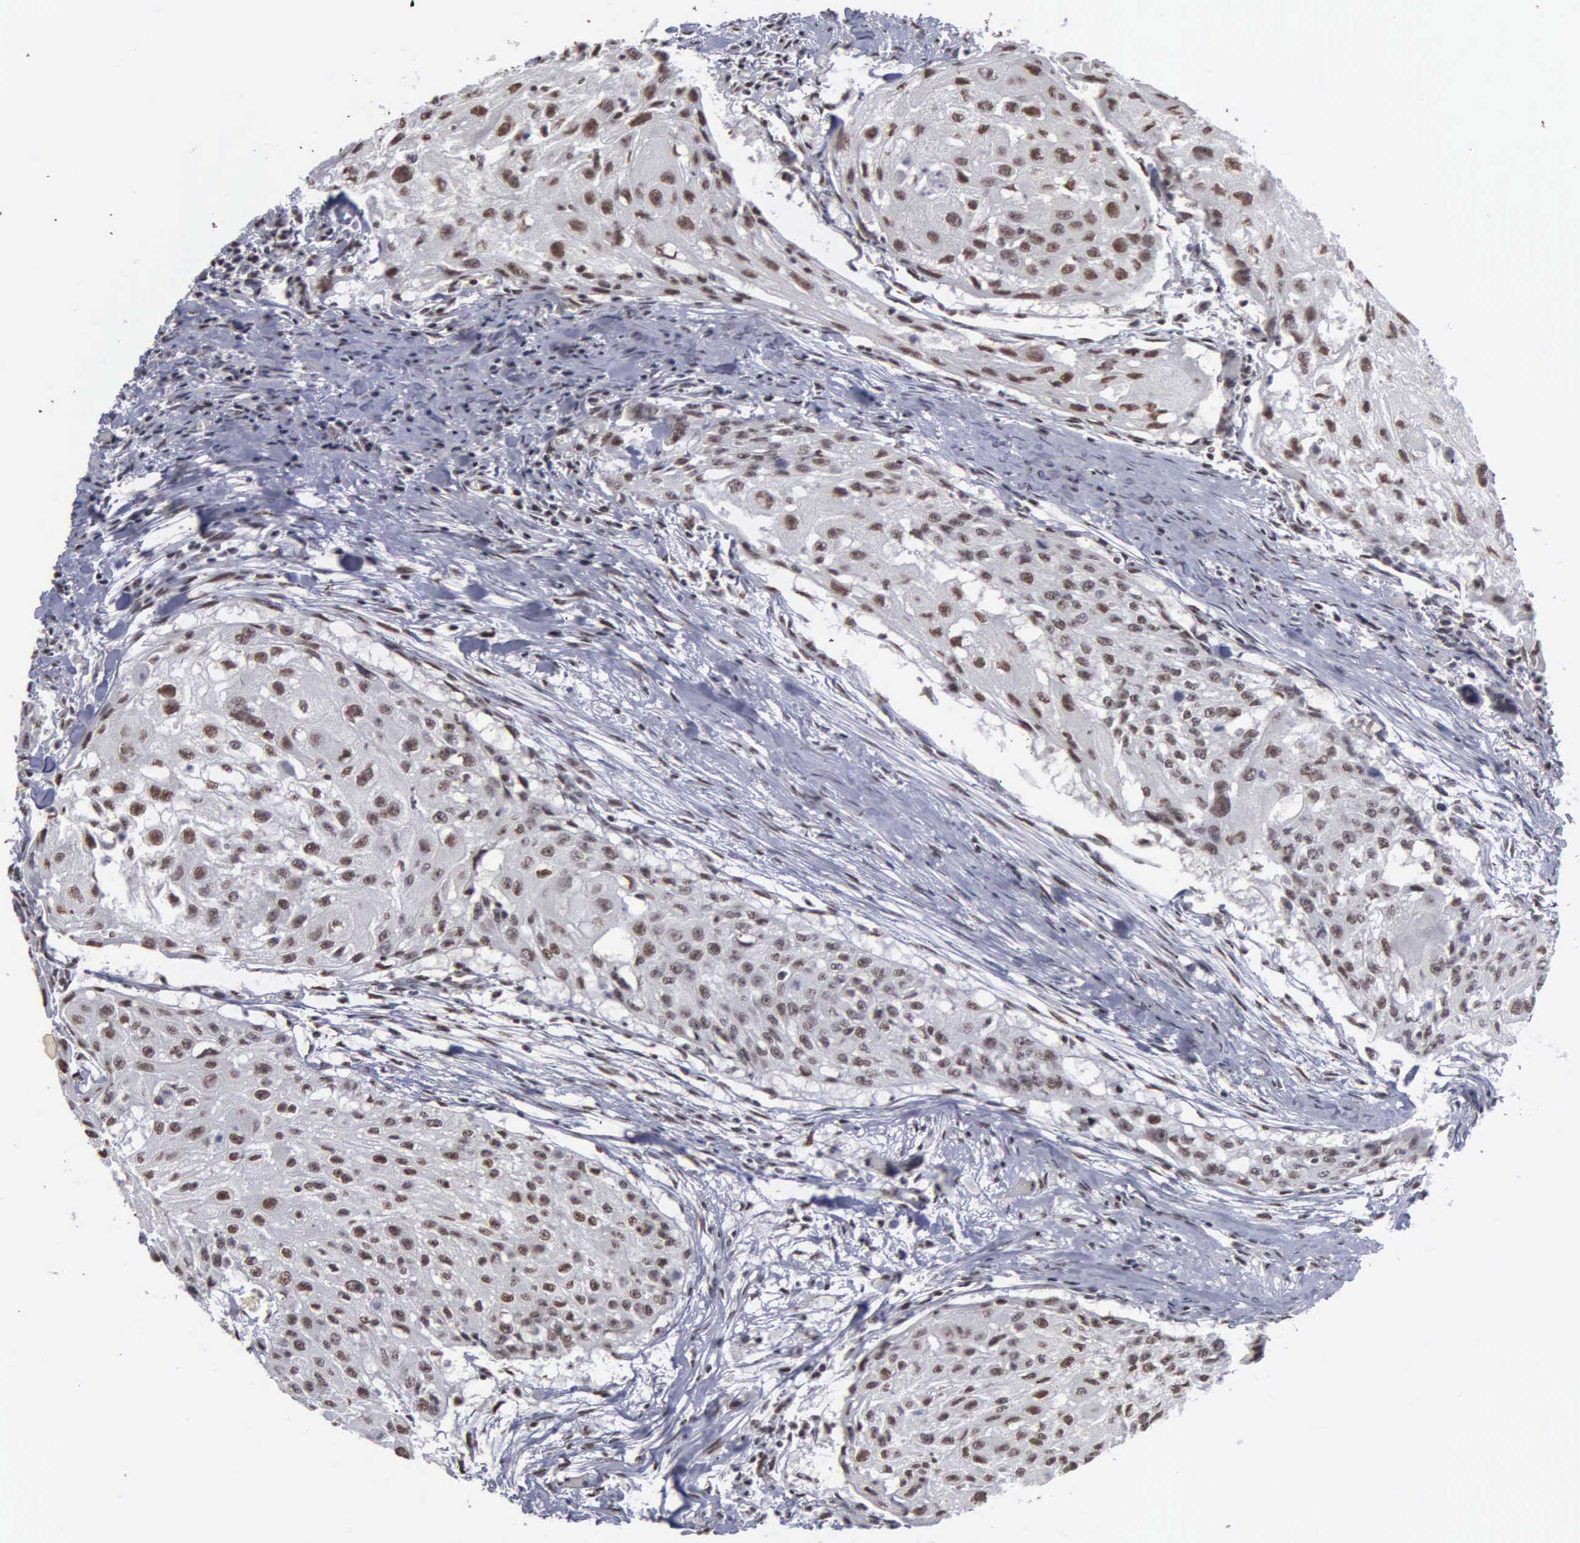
{"staining": {"intensity": "strong", "quantity": ">75%", "location": "nuclear"}, "tissue": "head and neck cancer", "cell_type": "Tumor cells", "image_type": "cancer", "snomed": [{"axis": "morphology", "description": "Squamous cell carcinoma, NOS"}, {"axis": "topography", "description": "Head-Neck"}], "caption": "Protein positivity by IHC exhibits strong nuclear staining in about >75% of tumor cells in head and neck cancer (squamous cell carcinoma). The staining was performed using DAB (3,3'-diaminobenzidine) to visualize the protein expression in brown, while the nuclei were stained in blue with hematoxylin (Magnification: 20x).", "gene": "KIAA0586", "patient": {"sex": "male", "age": 64}}